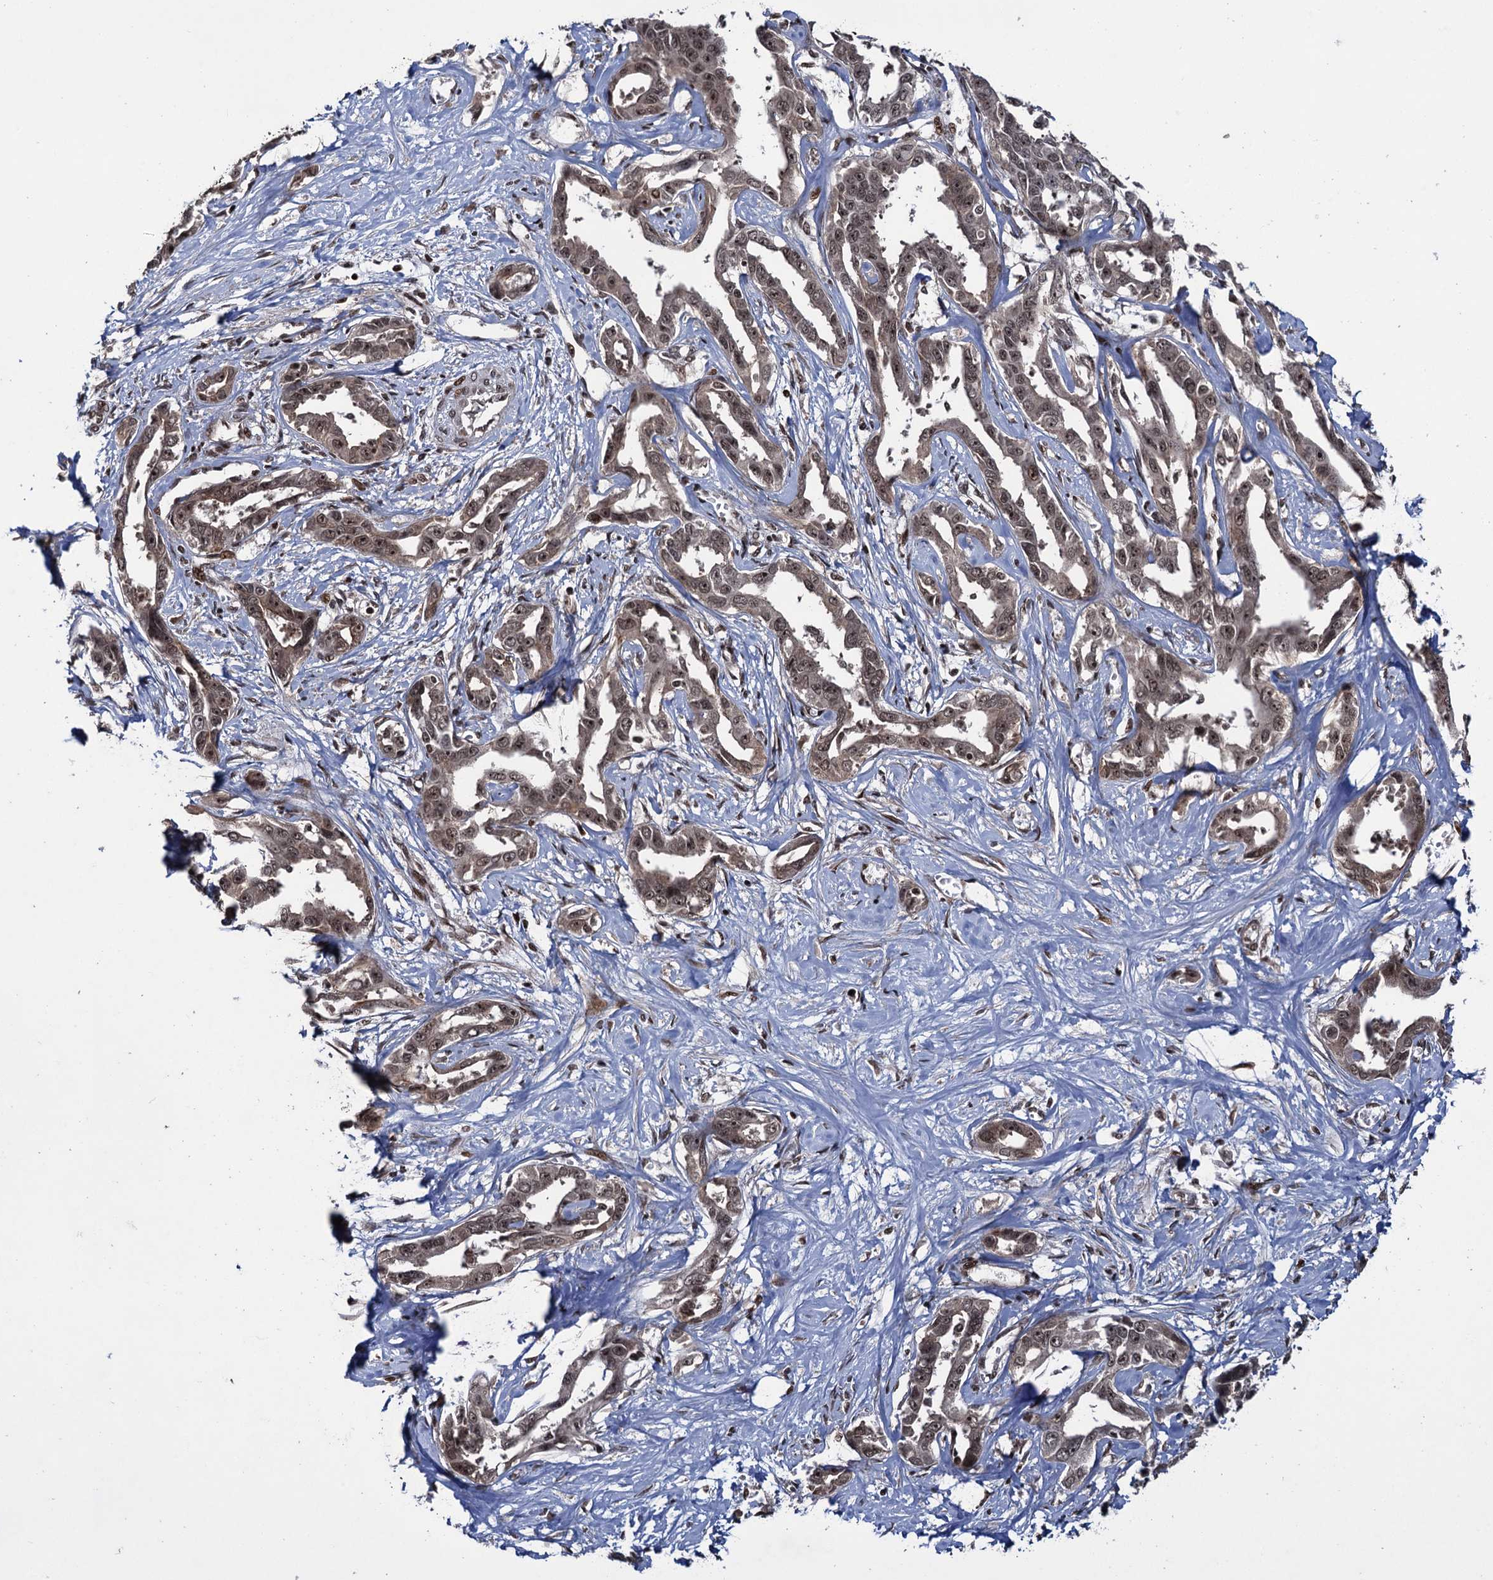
{"staining": {"intensity": "moderate", "quantity": ">75%", "location": "cytoplasmic/membranous,nuclear"}, "tissue": "liver cancer", "cell_type": "Tumor cells", "image_type": "cancer", "snomed": [{"axis": "morphology", "description": "Cholangiocarcinoma"}, {"axis": "topography", "description": "Liver"}], "caption": "The photomicrograph reveals immunohistochemical staining of liver cancer. There is moderate cytoplasmic/membranous and nuclear positivity is present in approximately >75% of tumor cells.", "gene": "ZNF169", "patient": {"sex": "male", "age": 59}}